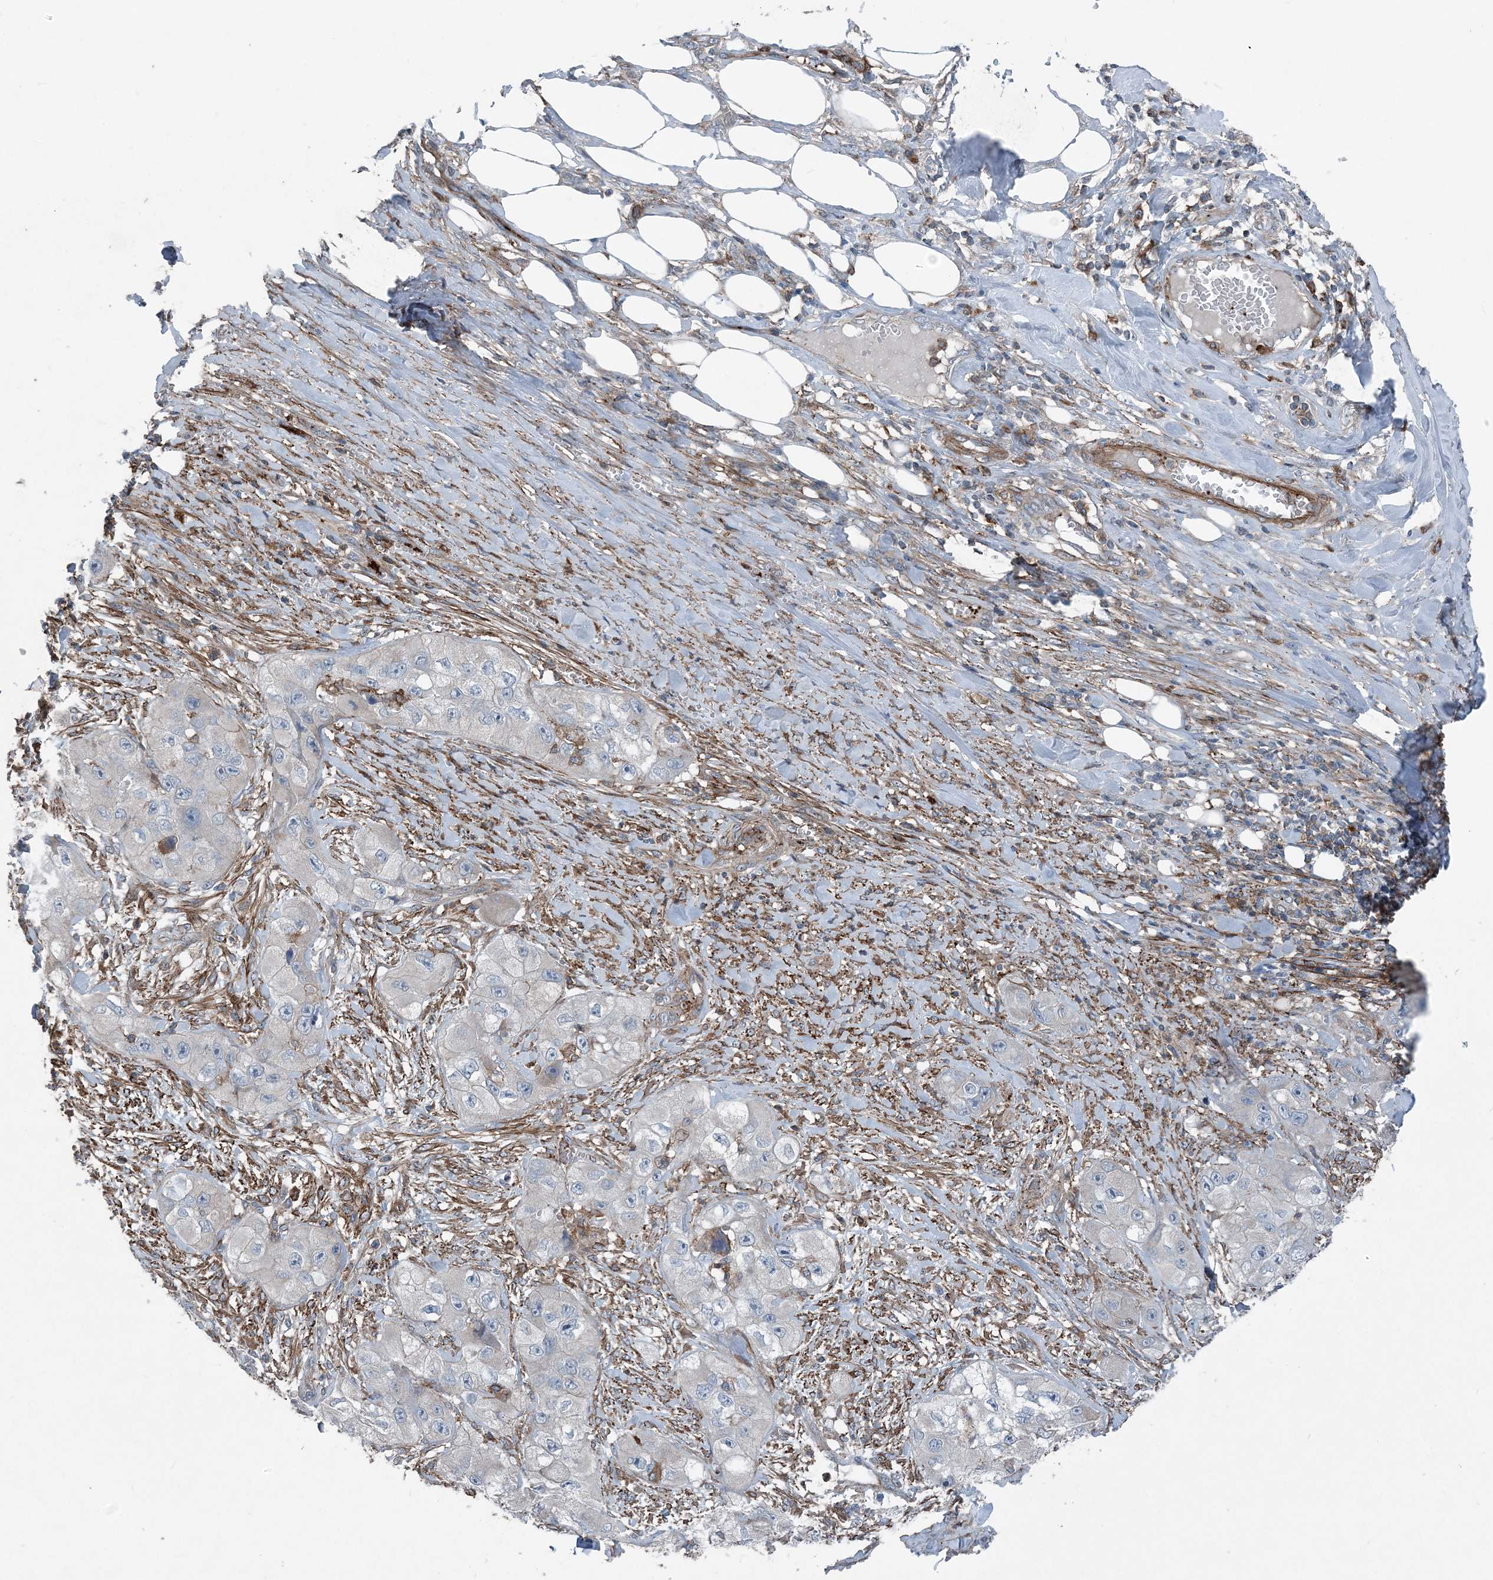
{"staining": {"intensity": "negative", "quantity": "none", "location": "none"}, "tissue": "skin cancer", "cell_type": "Tumor cells", "image_type": "cancer", "snomed": [{"axis": "morphology", "description": "Squamous cell carcinoma, NOS"}, {"axis": "topography", "description": "Skin"}, {"axis": "topography", "description": "Subcutis"}], "caption": "High power microscopy micrograph of an immunohistochemistry (IHC) micrograph of squamous cell carcinoma (skin), revealing no significant staining in tumor cells.", "gene": "DGUOK", "patient": {"sex": "male", "age": 73}}